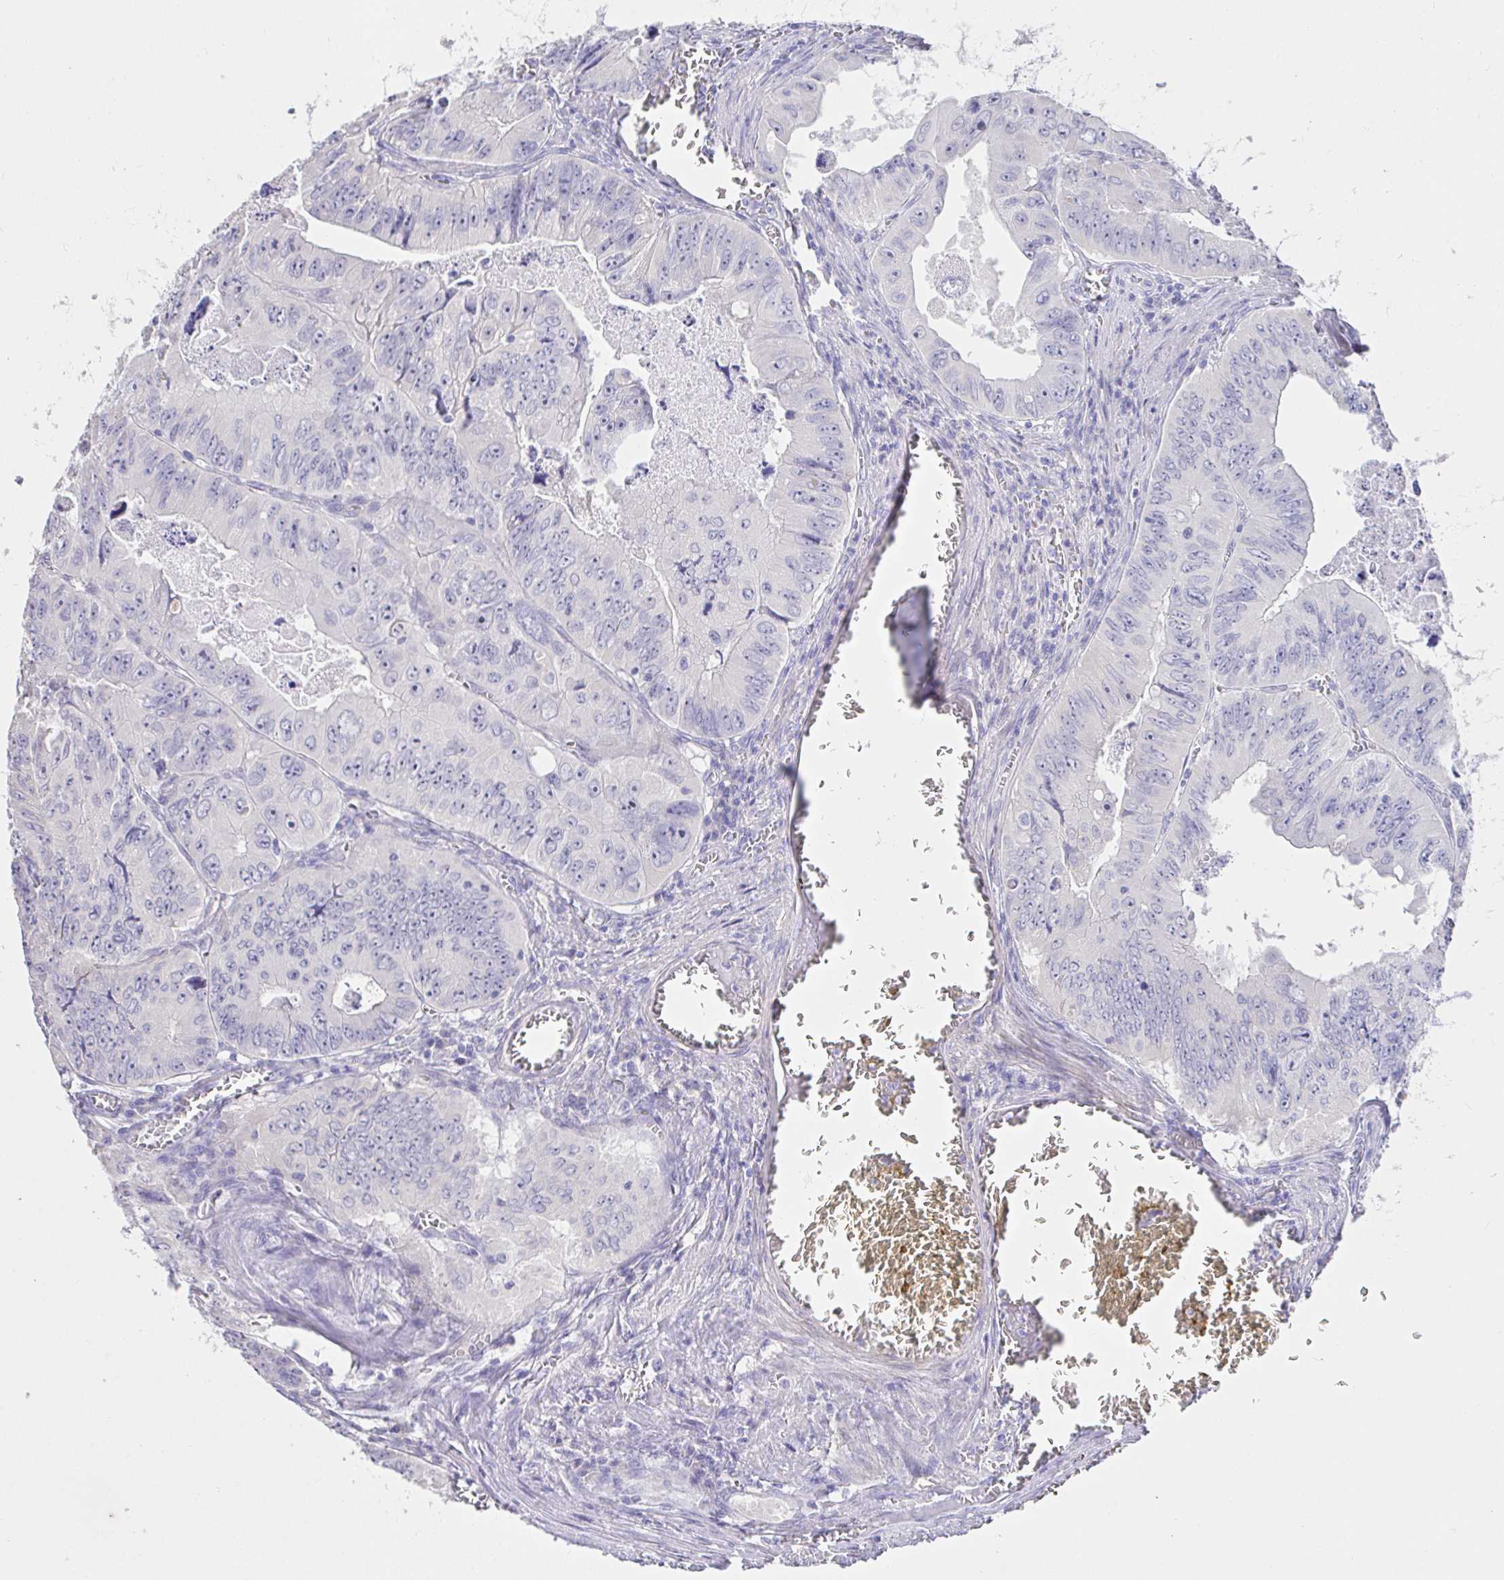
{"staining": {"intensity": "negative", "quantity": "none", "location": "none"}, "tissue": "colorectal cancer", "cell_type": "Tumor cells", "image_type": "cancer", "snomed": [{"axis": "morphology", "description": "Adenocarcinoma, NOS"}, {"axis": "topography", "description": "Colon"}], "caption": "The immunohistochemistry (IHC) photomicrograph has no significant staining in tumor cells of colorectal cancer (adenocarcinoma) tissue. (Stains: DAB immunohistochemistry with hematoxylin counter stain, Microscopy: brightfield microscopy at high magnification).", "gene": "CDO1", "patient": {"sex": "female", "age": 84}}